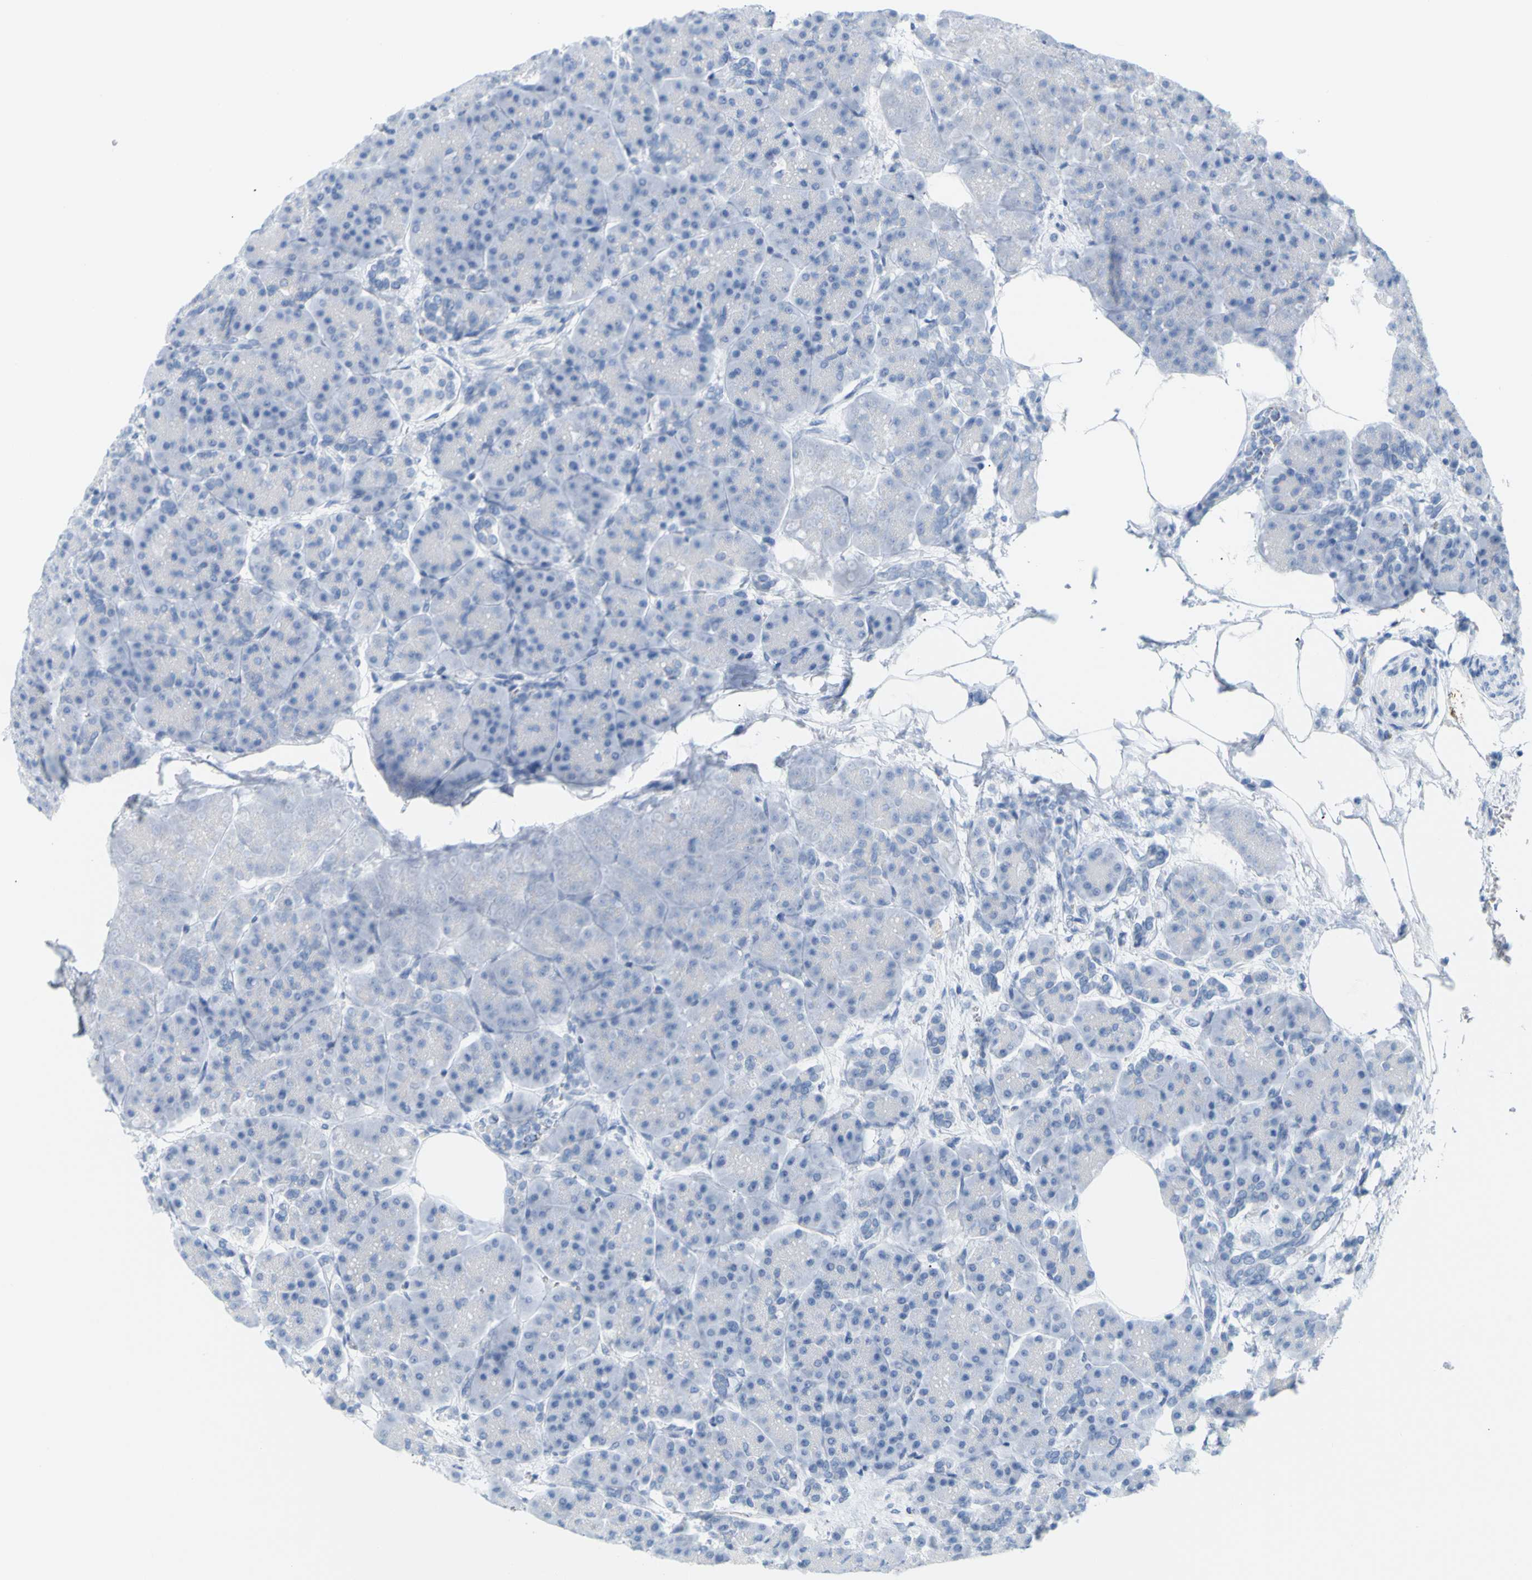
{"staining": {"intensity": "negative", "quantity": "none", "location": "none"}, "tissue": "pancreas", "cell_type": "Exocrine glandular cells", "image_type": "normal", "snomed": [{"axis": "morphology", "description": "Normal tissue, NOS"}, {"axis": "topography", "description": "Pancreas"}], "caption": "This is a micrograph of immunohistochemistry staining of normal pancreas, which shows no staining in exocrine glandular cells.", "gene": "OPN1SW", "patient": {"sex": "female", "age": 70}}